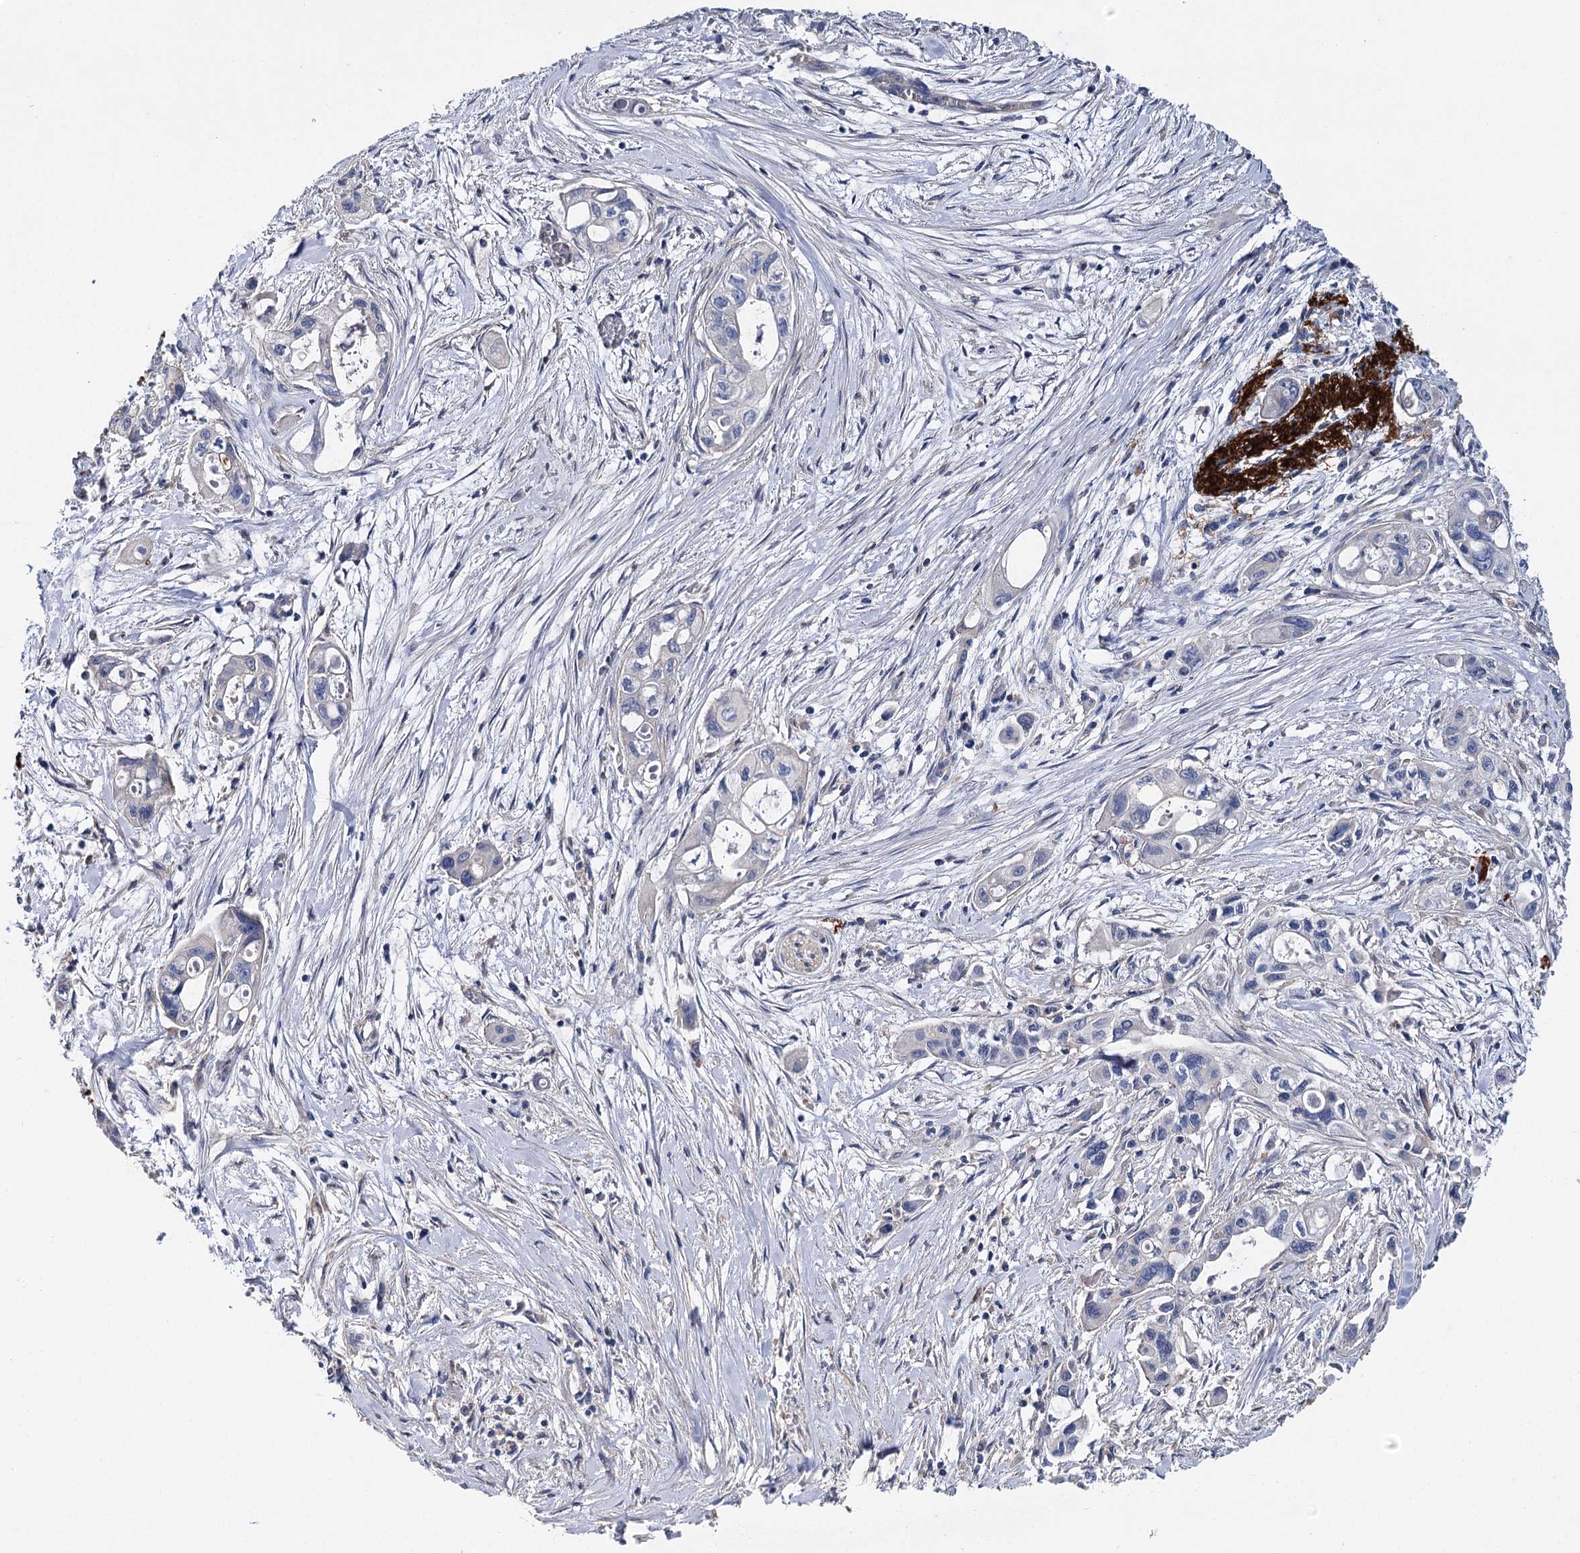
{"staining": {"intensity": "negative", "quantity": "none", "location": "none"}, "tissue": "pancreatic cancer", "cell_type": "Tumor cells", "image_type": "cancer", "snomed": [{"axis": "morphology", "description": "Adenocarcinoma, NOS"}, {"axis": "topography", "description": "Pancreas"}], "caption": "Adenocarcinoma (pancreatic) stained for a protein using immunohistochemistry reveals no positivity tumor cells.", "gene": "EPYC", "patient": {"sex": "male", "age": 75}}